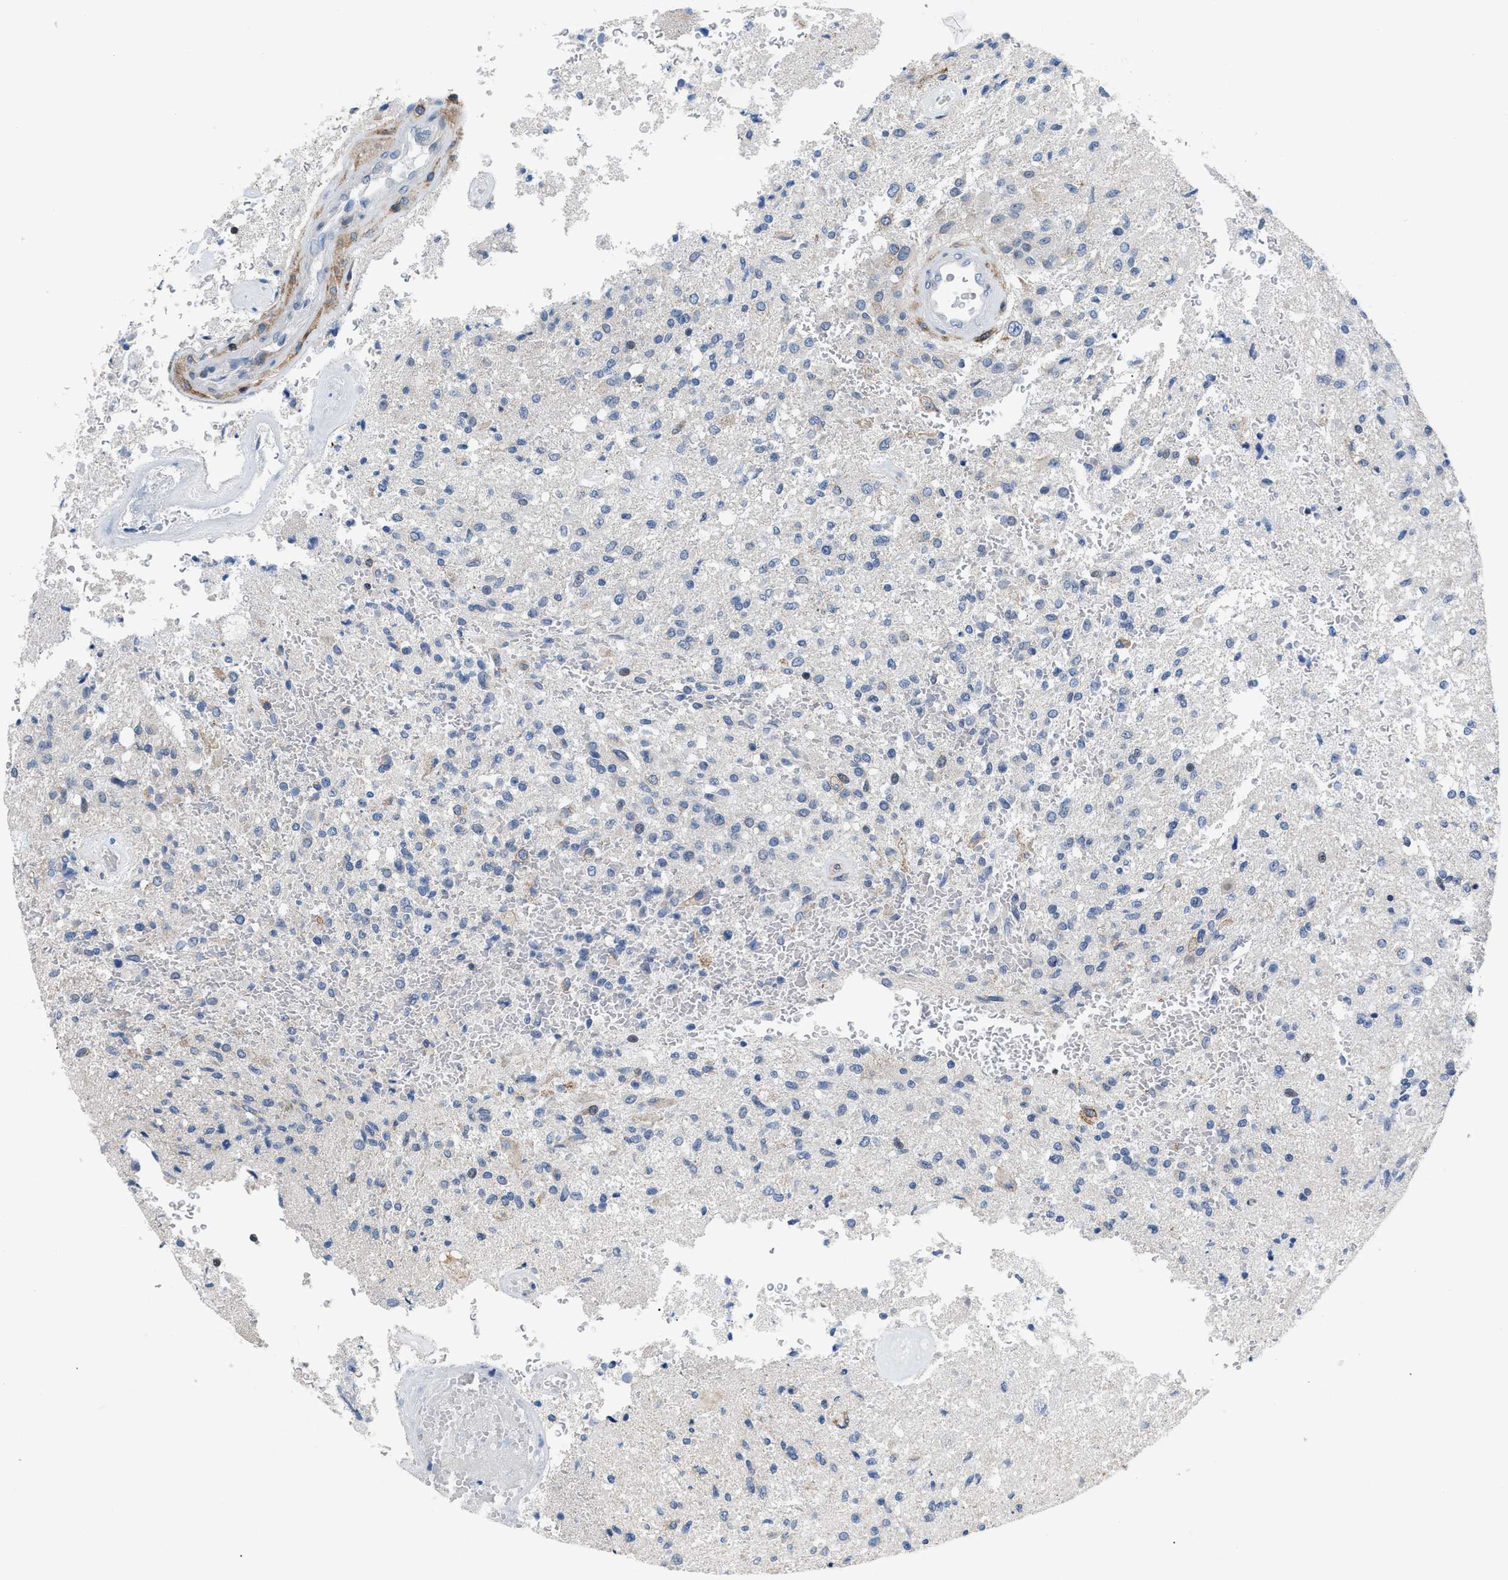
{"staining": {"intensity": "negative", "quantity": "none", "location": "none"}, "tissue": "glioma", "cell_type": "Tumor cells", "image_type": "cancer", "snomed": [{"axis": "morphology", "description": "Normal tissue, NOS"}, {"axis": "morphology", "description": "Glioma, malignant, High grade"}, {"axis": "topography", "description": "Cerebral cortex"}], "caption": "Immunohistochemistry (IHC) of human glioma demonstrates no staining in tumor cells.", "gene": "ATP9A", "patient": {"sex": "male", "age": 77}}